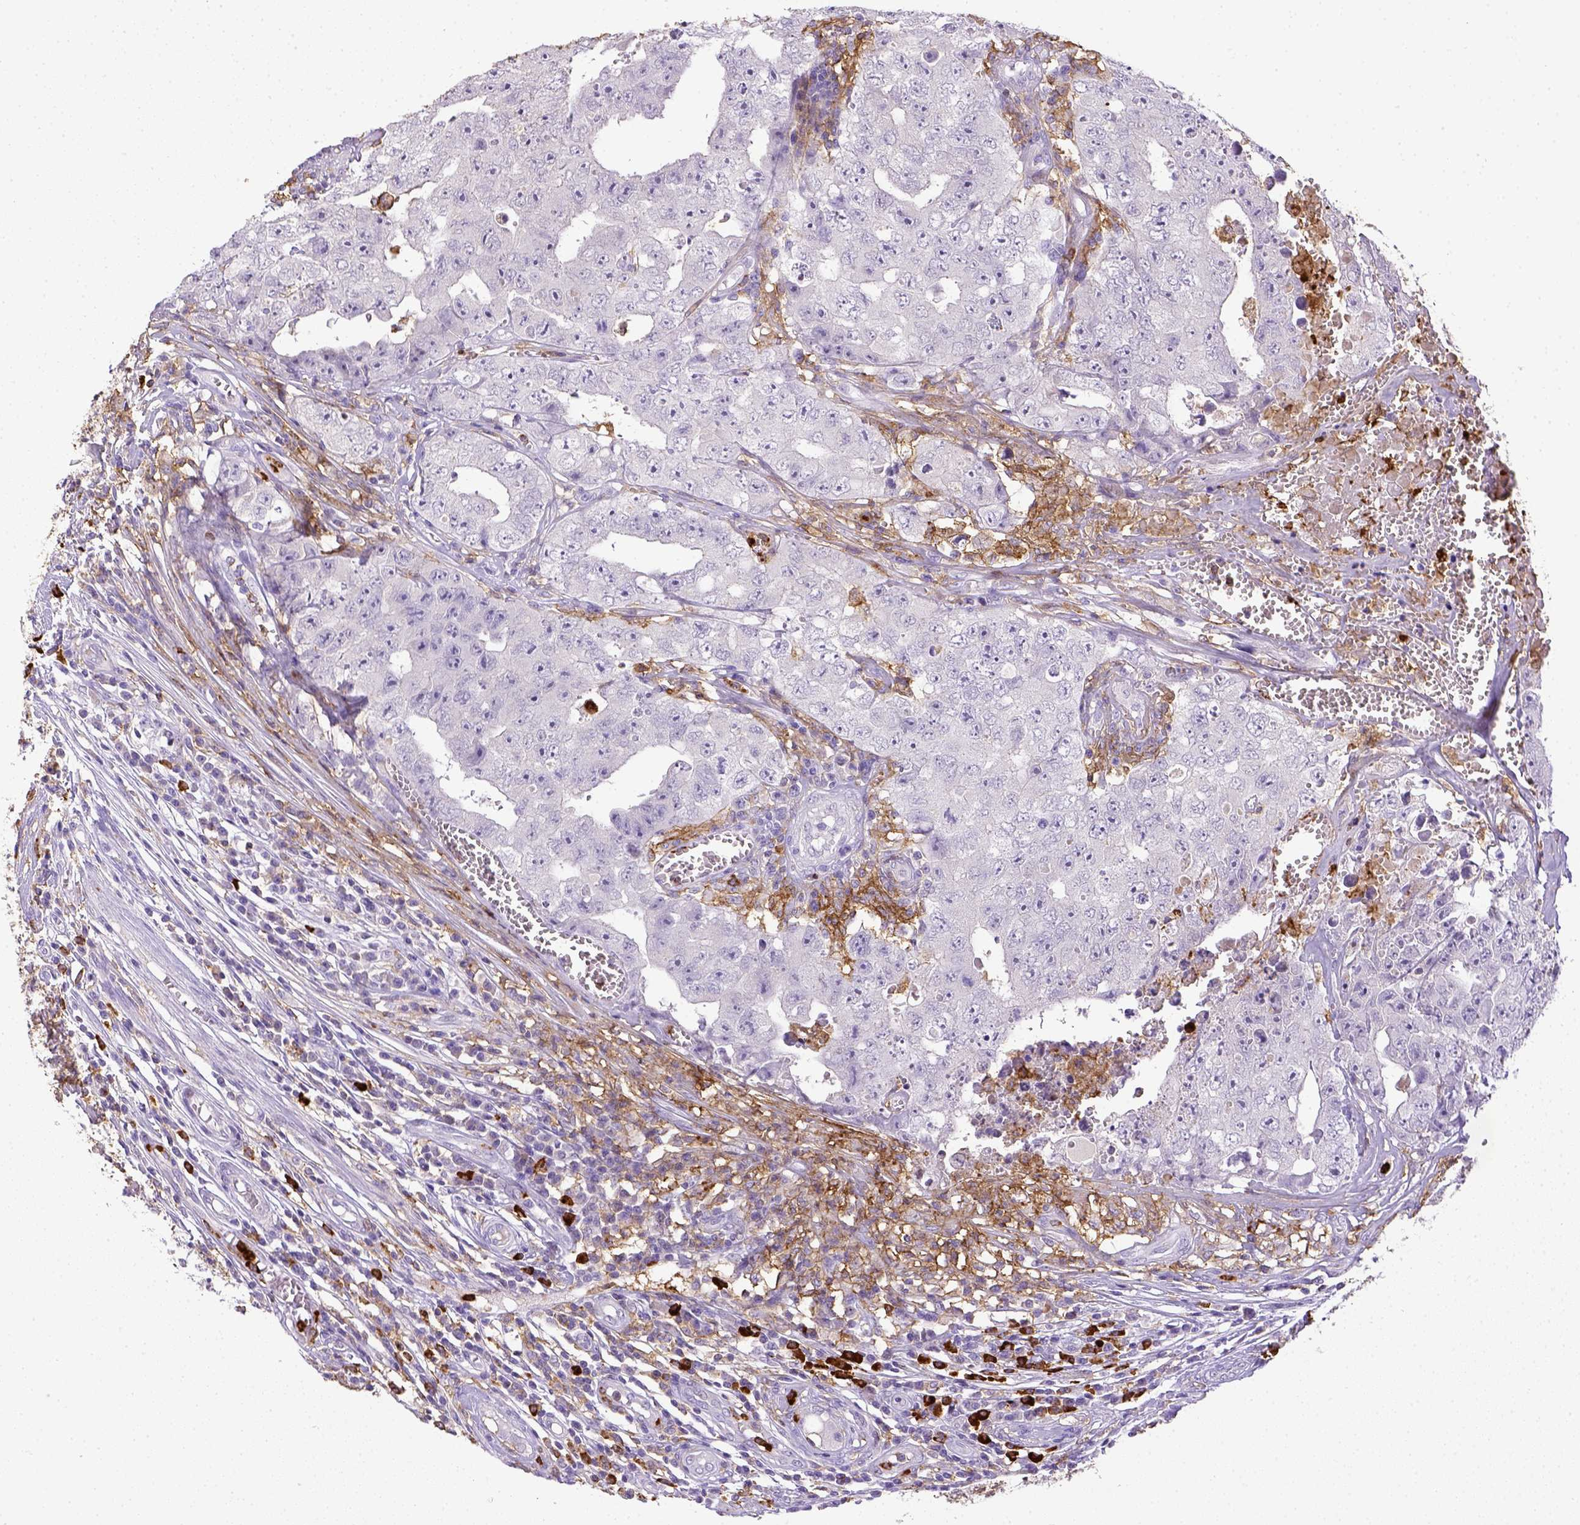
{"staining": {"intensity": "negative", "quantity": "none", "location": "none"}, "tissue": "testis cancer", "cell_type": "Tumor cells", "image_type": "cancer", "snomed": [{"axis": "morphology", "description": "Carcinoma, Embryonal, NOS"}, {"axis": "topography", "description": "Testis"}], "caption": "This is a photomicrograph of immunohistochemistry (IHC) staining of testis embryonal carcinoma, which shows no staining in tumor cells.", "gene": "ITGAM", "patient": {"sex": "male", "age": 36}}